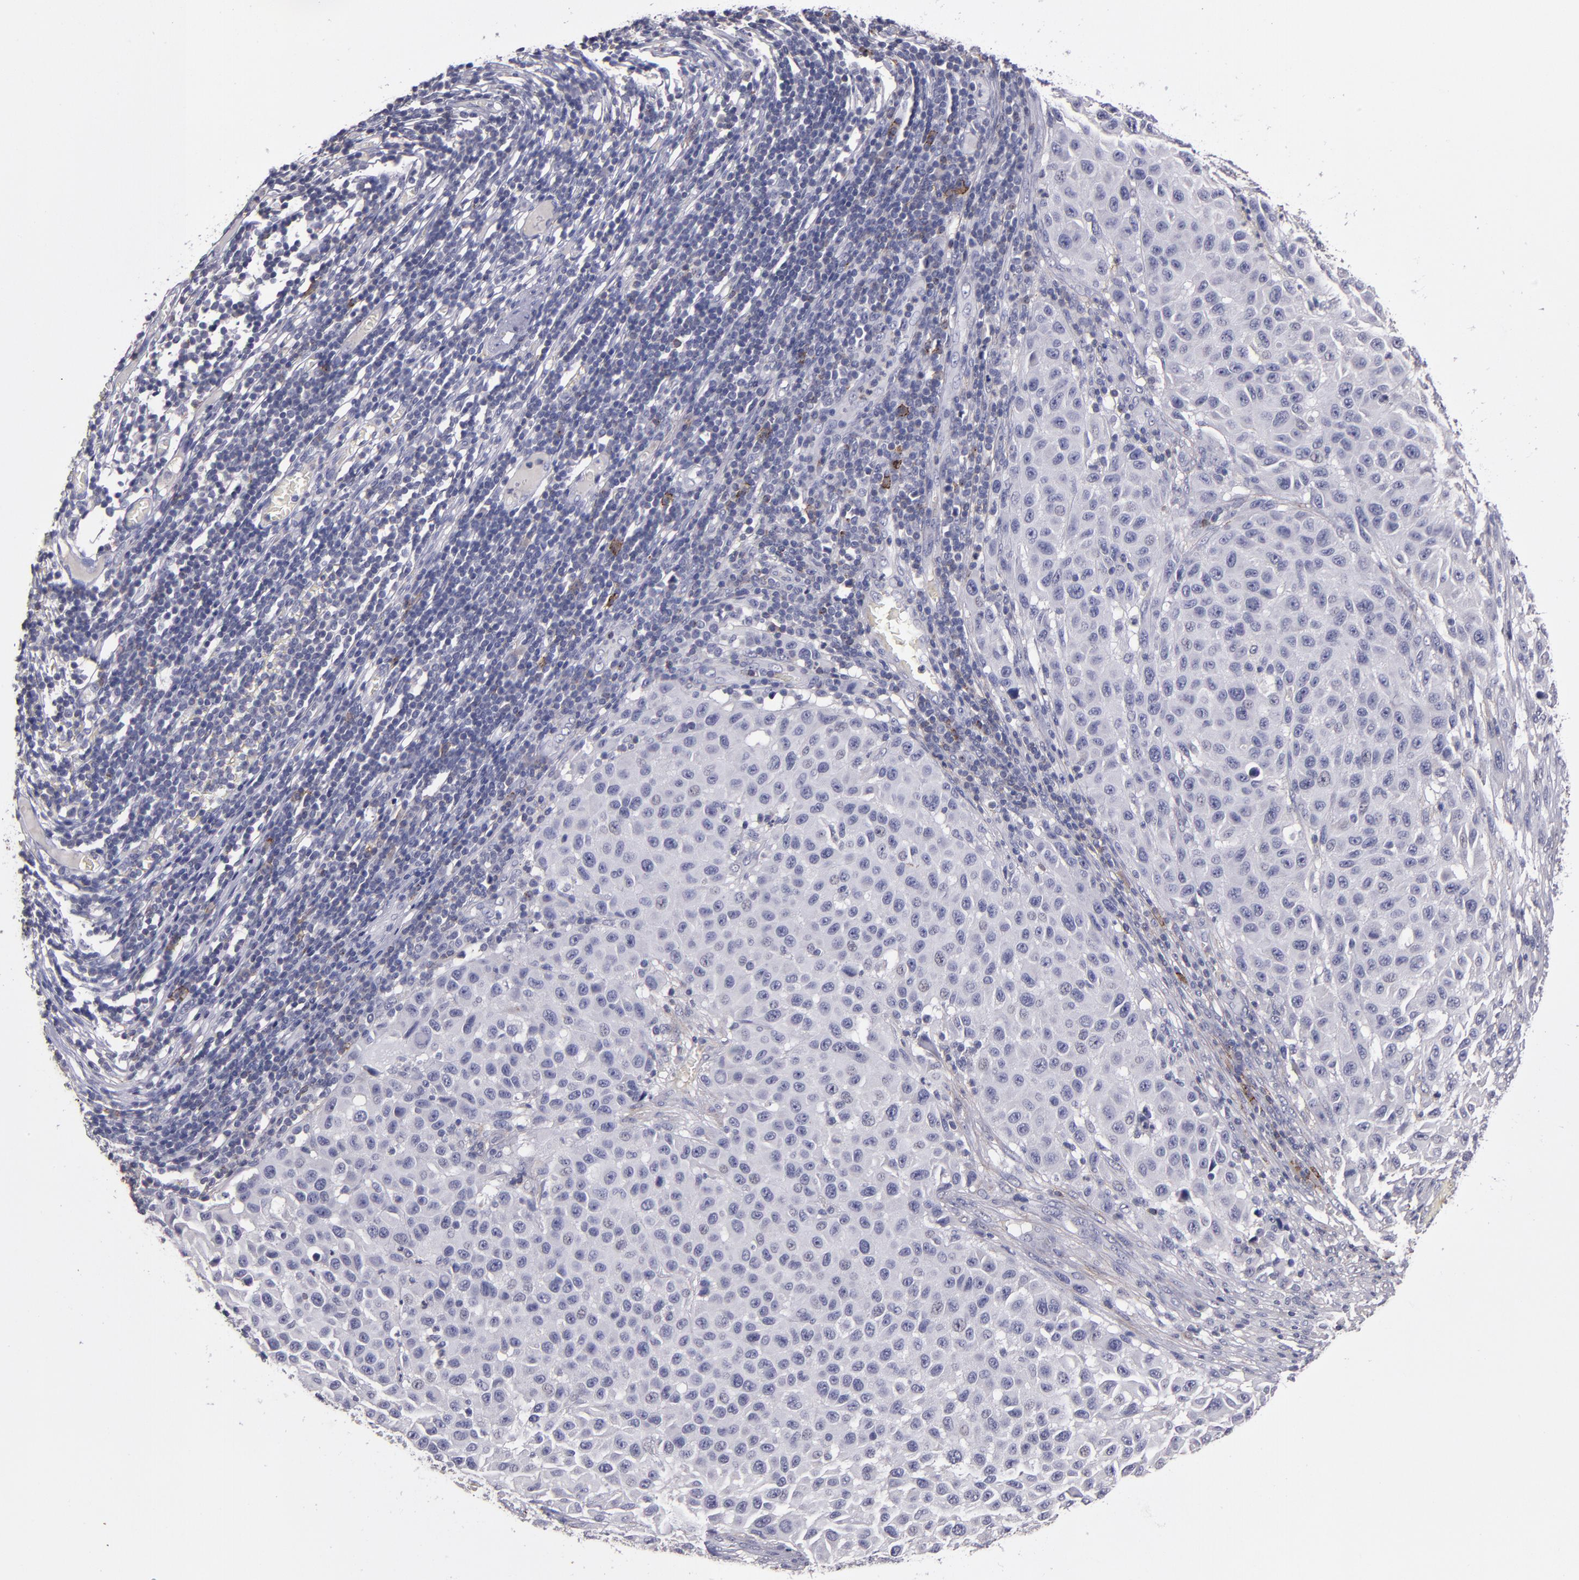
{"staining": {"intensity": "weak", "quantity": "<25%", "location": "cytoplasmic/membranous"}, "tissue": "melanoma", "cell_type": "Tumor cells", "image_type": "cancer", "snomed": [{"axis": "morphology", "description": "Malignant melanoma, Metastatic site"}, {"axis": "topography", "description": "Lymph node"}], "caption": "Immunohistochemistry (IHC) micrograph of human malignant melanoma (metastatic site) stained for a protein (brown), which demonstrates no expression in tumor cells. (Stains: DAB (3,3'-diaminobenzidine) immunohistochemistry (IHC) with hematoxylin counter stain, Microscopy: brightfield microscopy at high magnification).", "gene": "MFGE8", "patient": {"sex": "male", "age": 61}}